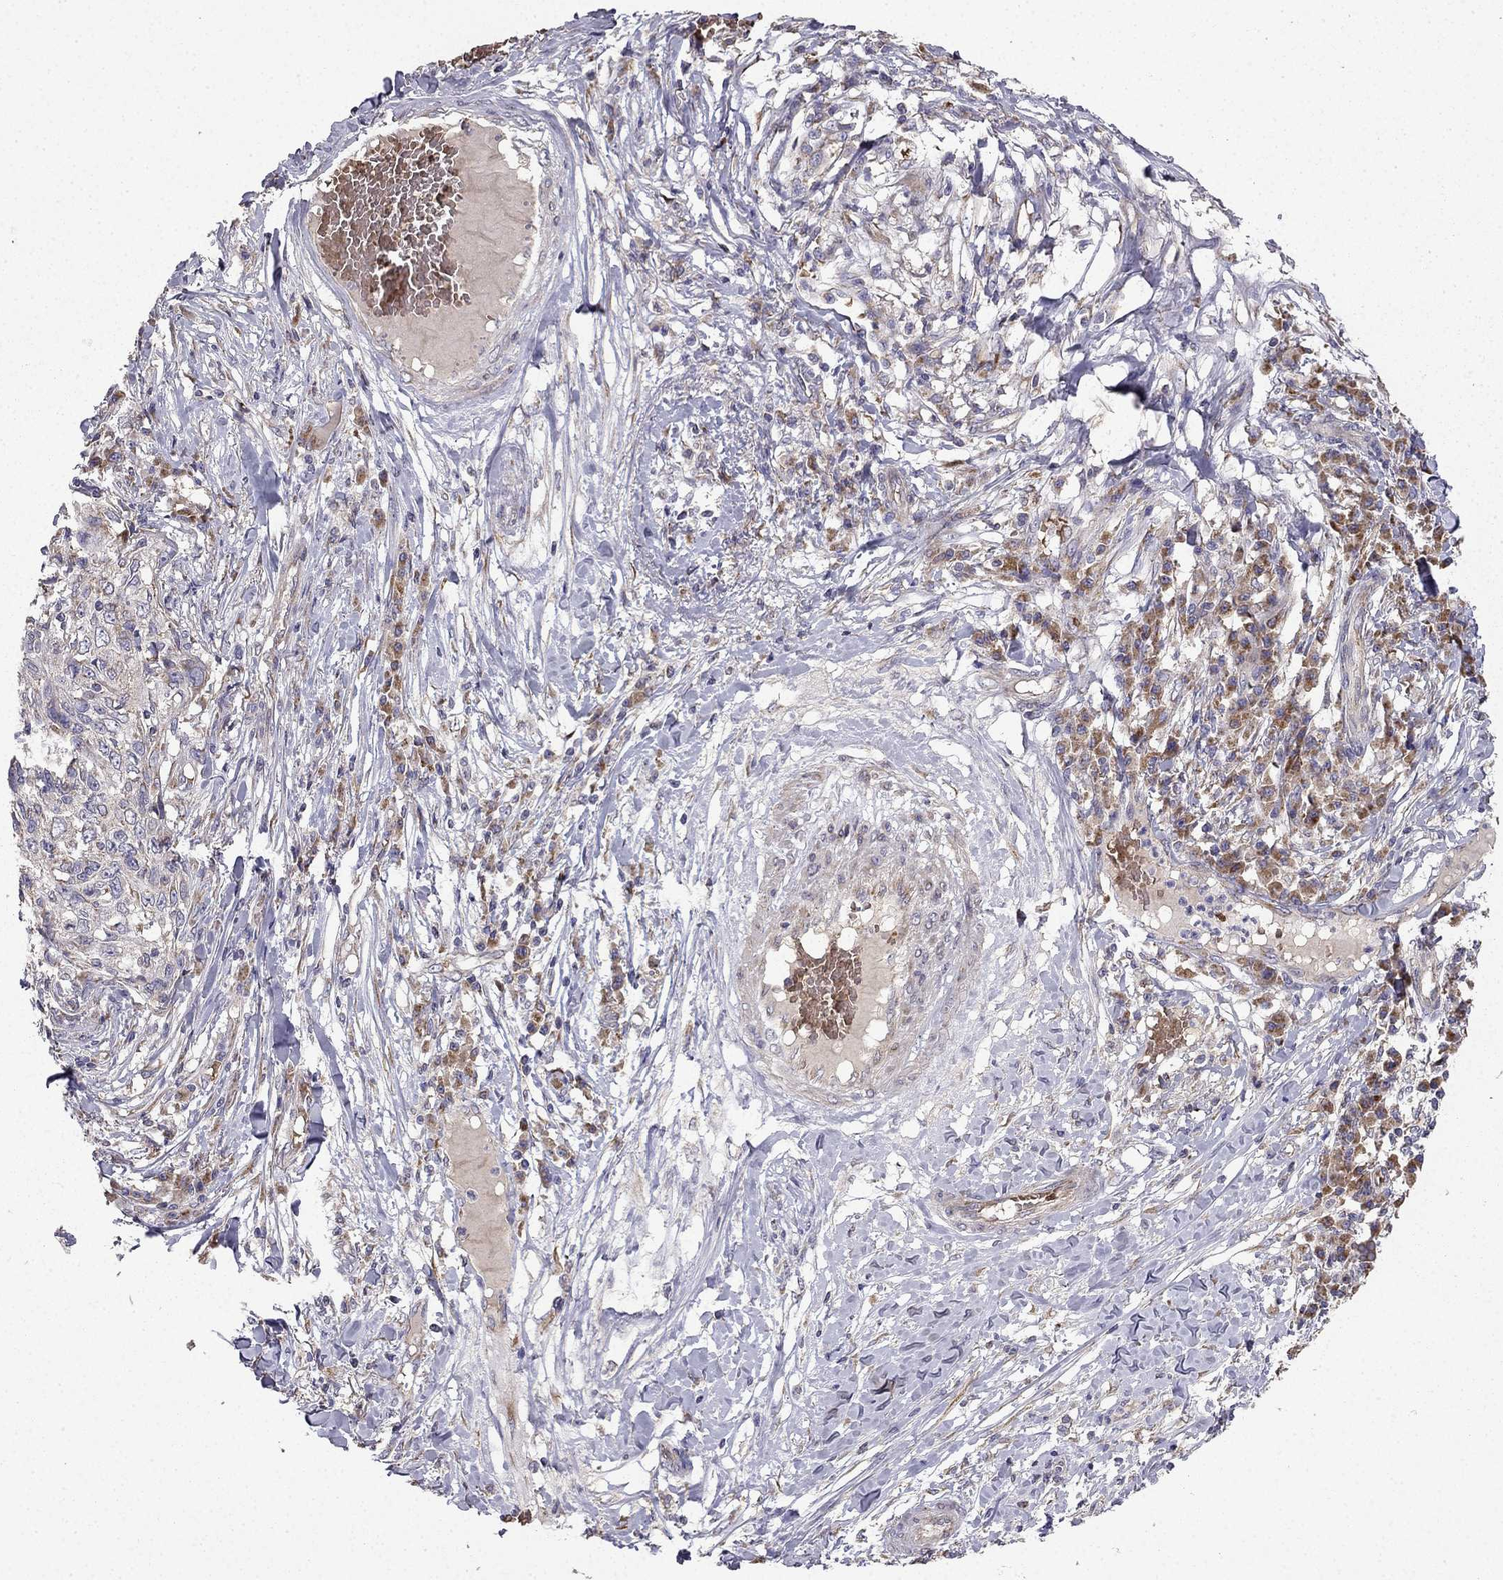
{"staining": {"intensity": "weak", "quantity": "<25%", "location": "cytoplasmic/membranous"}, "tissue": "skin cancer", "cell_type": "Tumor cells", "image_type": "cancer", "snomed": [{"axis": "morphology", "description": "Squamous cell carcinoma, NOS"}, {"axis": "topography", "description": "Skin"}], "caption": "This is an immunohistochemistry histopathology image of skin squamous cell carcinoma. There is no expression in tumor cells.", "gene": "B4GALT7", "patient": {"sex": "male", "age": 92}}